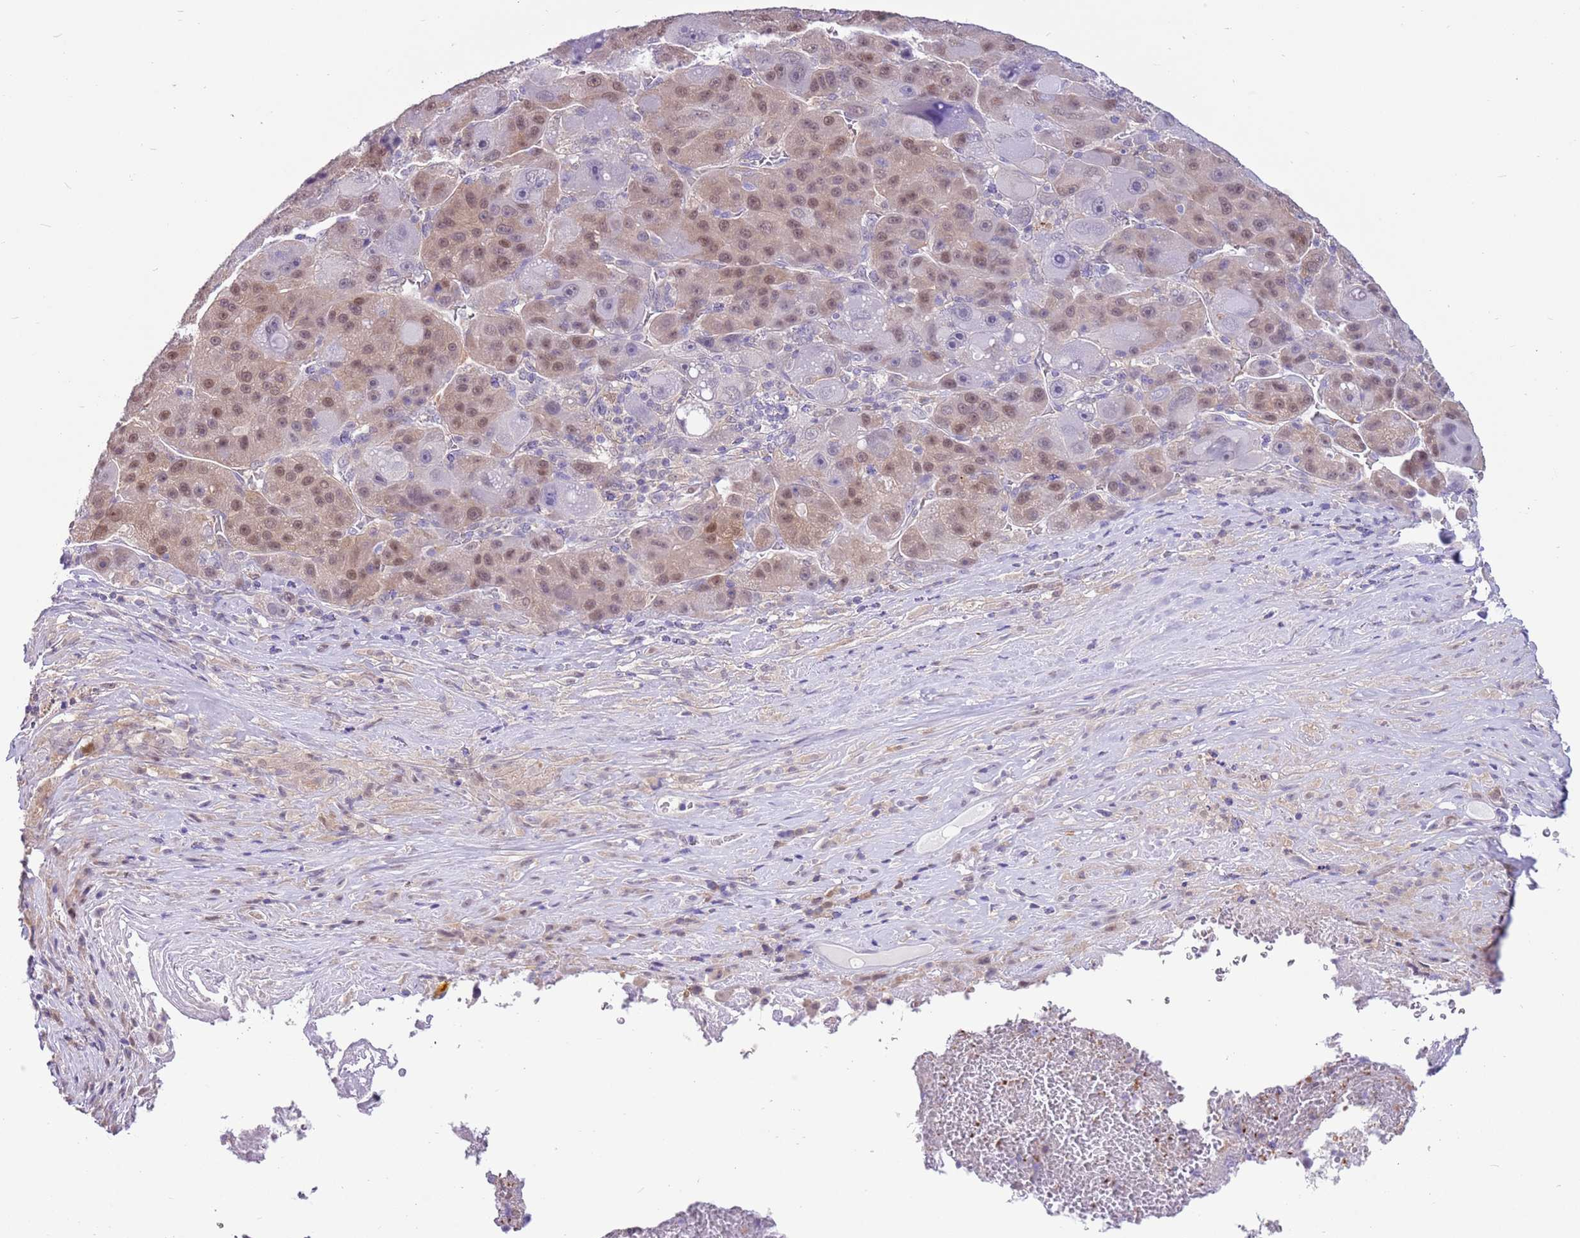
{"staining": {"intensity": "weak", "quantity": ">75%", "location": "nuclear"}, "tissue": "liver cancer", "cell_type": "Tumor cells", "image_type": "cancer", "snomed": [{"axis": "morphology", "description": "Carcinoma, Hepatocellular, NOS"}, {"axis": "topography", "description": "Liver"}], "caption": "Tumor cells demonstrate low levels of weak nuclear staining in approximately >75% of cells in hepatocellular carcinoma (liver).", "gene": "DDI2", "patient": {"sex": "male", "age": 76}}